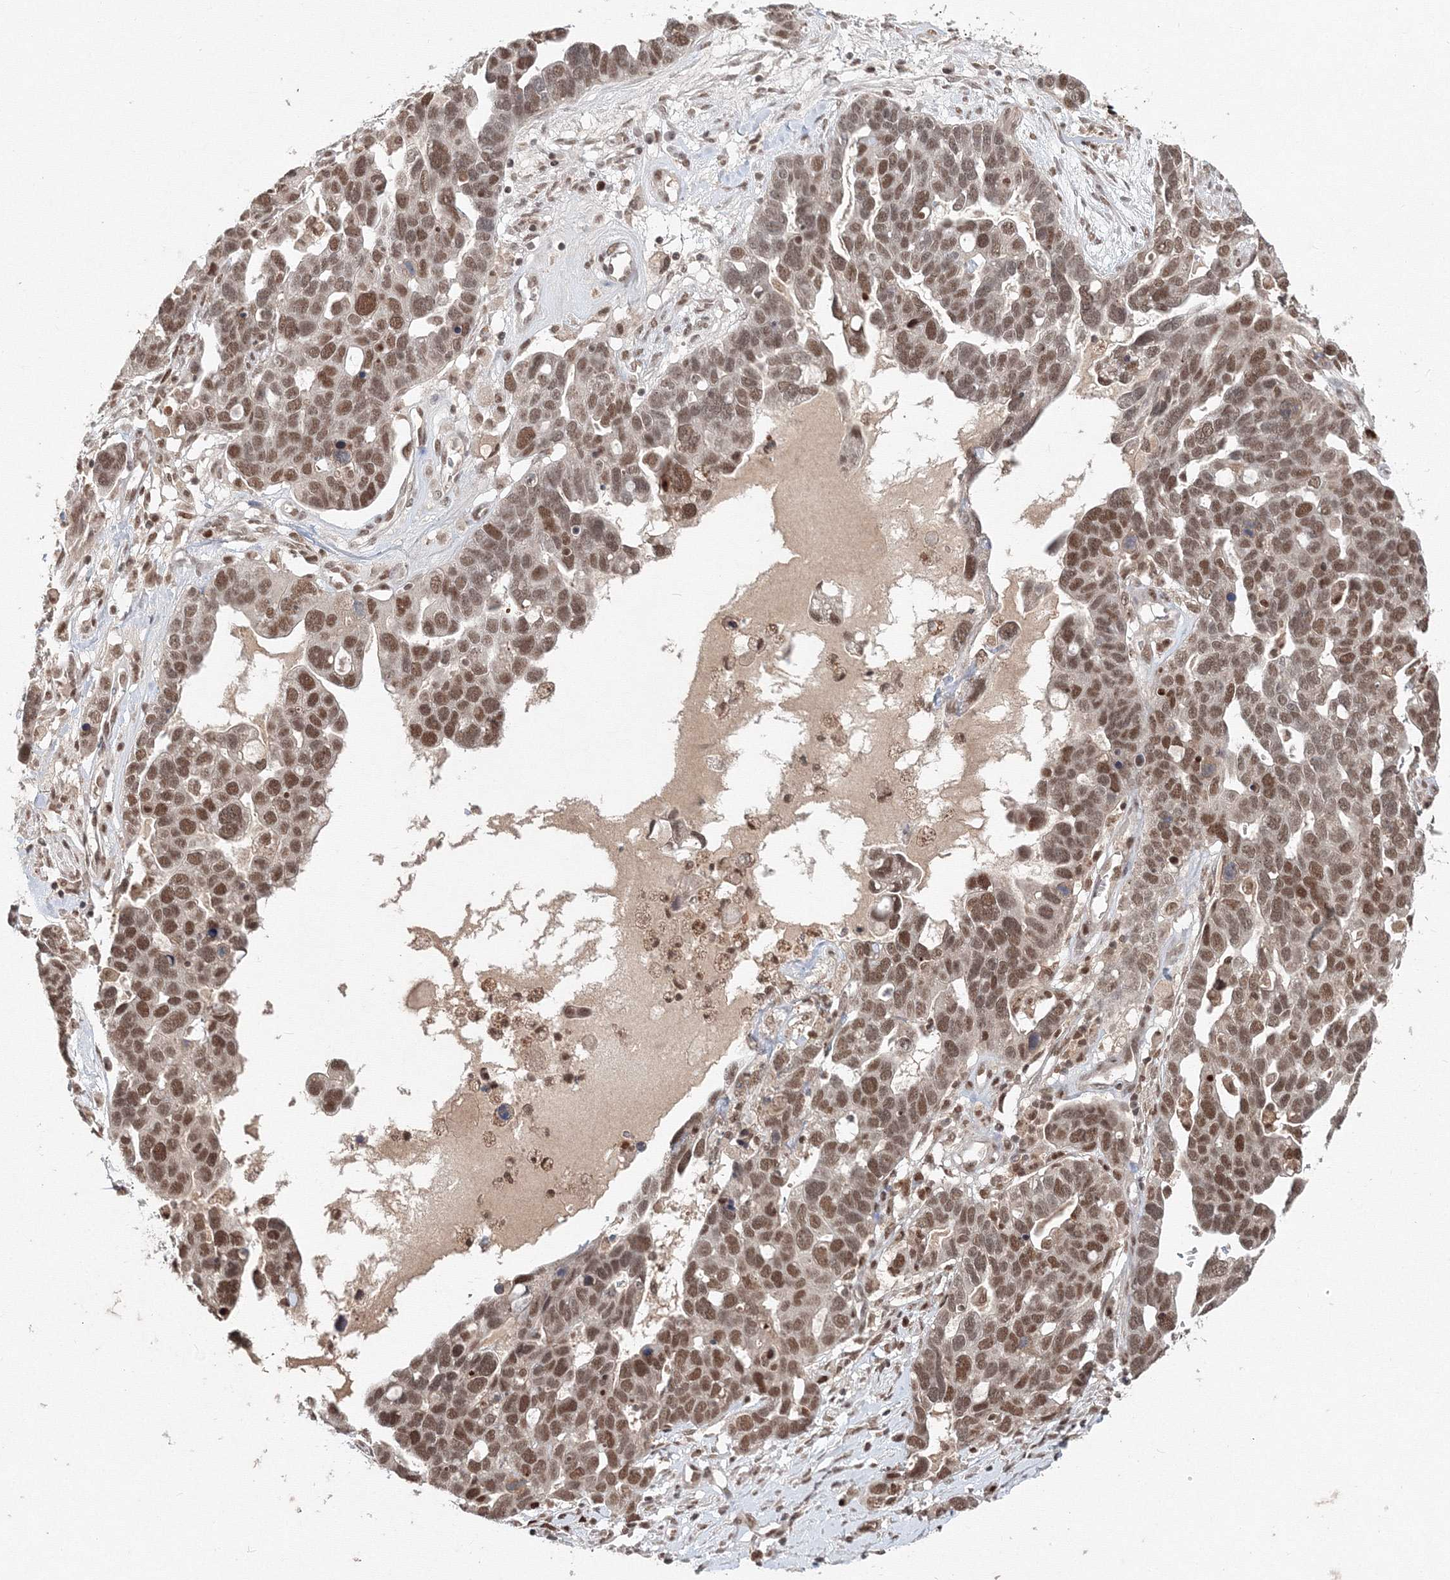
{"staining": {"intensity": "moderate", "quantity": ">75%", "location": "nuclear"}, "tissue": "ovarian cancer", "cell_type": "Tumor cells", "image_type": "cancer", "snomed": [{"axis": "morphology", "description": "Cystadenocarcinoma, serous, NOS"}, {"axis": "topography", "description": "Ovary"}], "caption": "Moderate nuclear protein positivity is present in approximately >75% of tumor cells in ovarian cancer. The protein is stained brown, and the nuclei are stained in blue (DAB IHC with brightfield microscopy, high magnification).", "gene": "IWS1", "patient": {"sex": "female", "age": 54}}